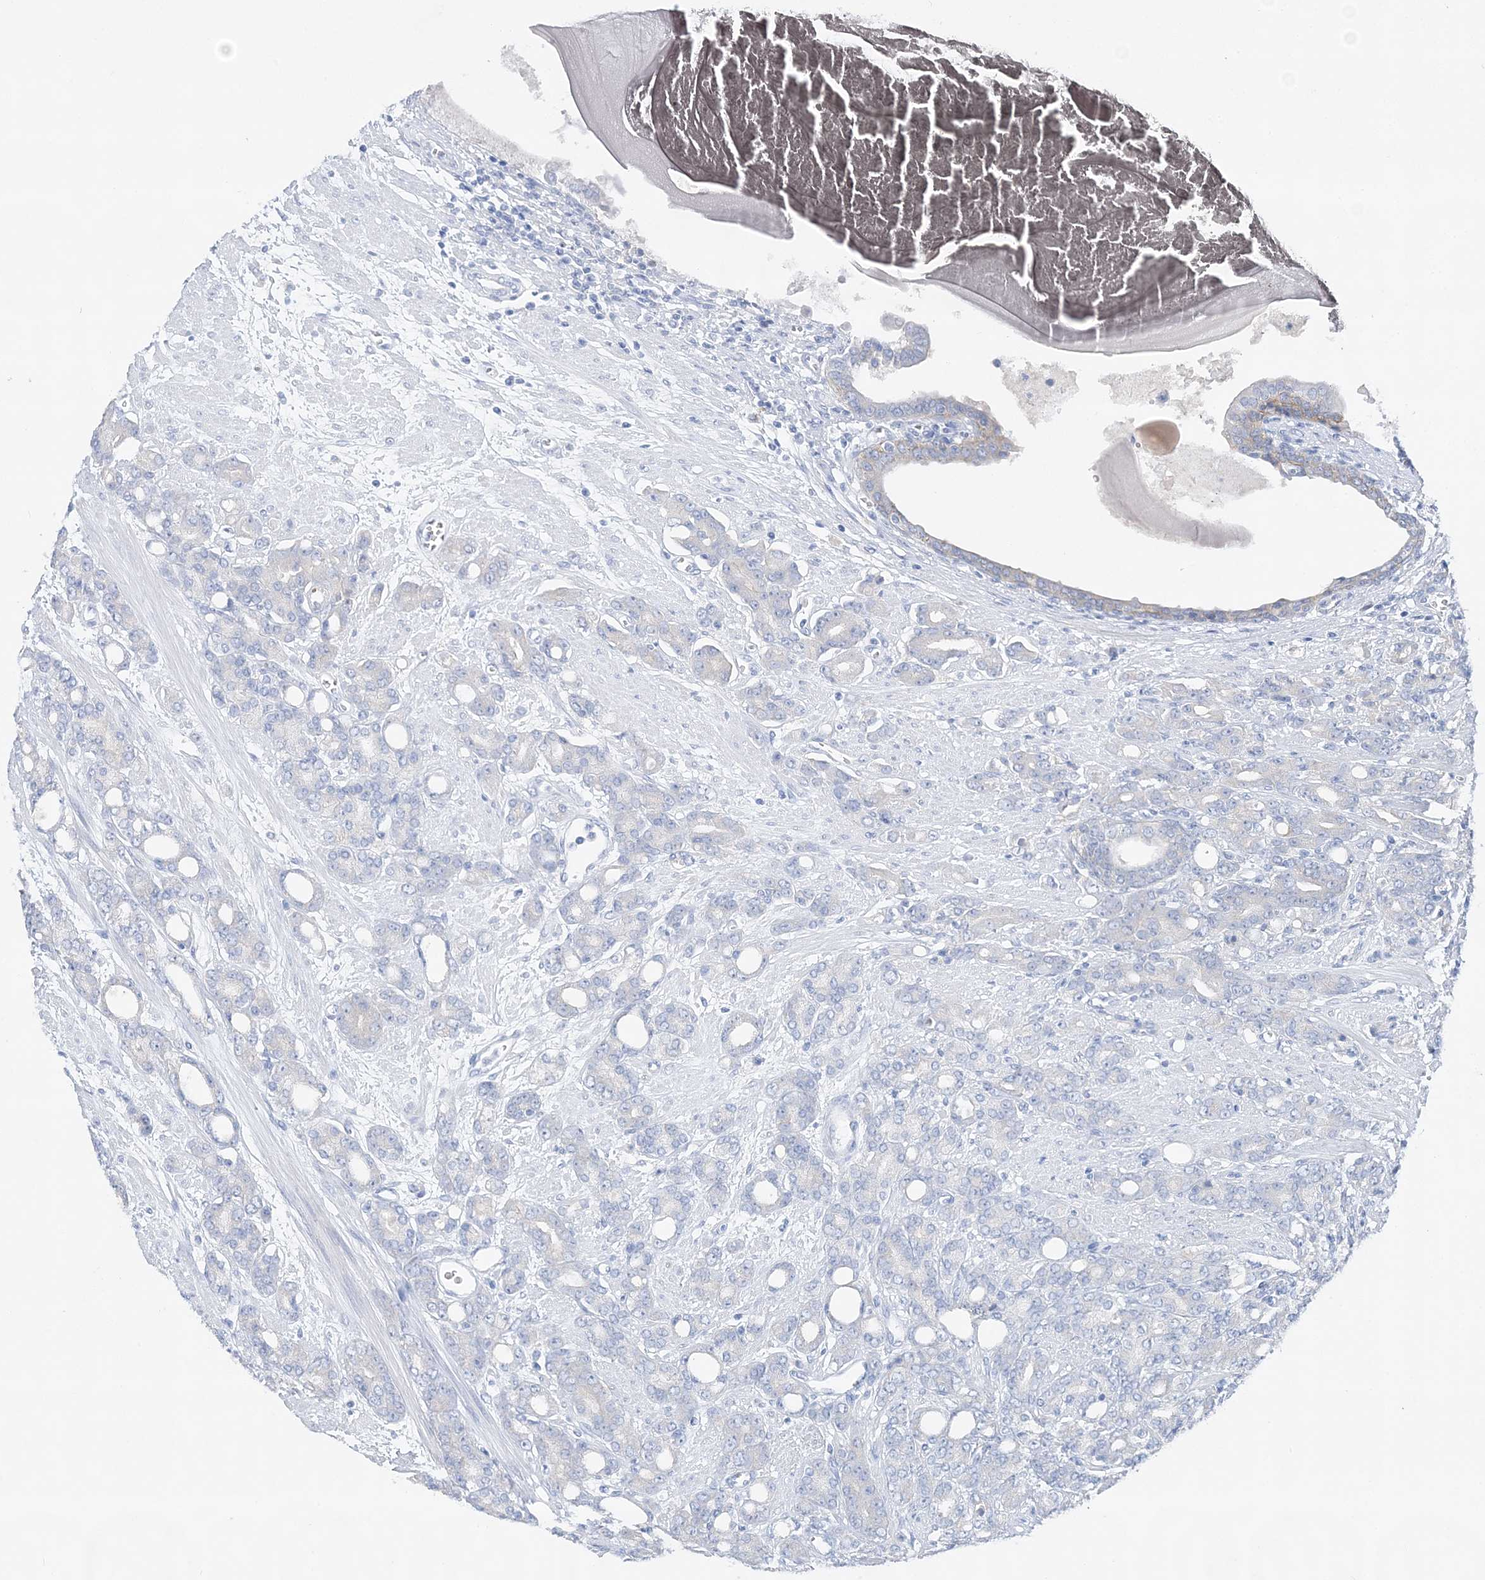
{"staining": {"intensity": "negative", "quantity": "none", "location": "none"}, "tissue": "prostate cancer", "cell_type": "Tumor cells", "image_type": "cancer", "snomed": [{"axis": "morphology", "description": "Adenocarcinoma, High grade"}, {"axis": "topography", "description": "Prostate"}], "caption": "Immunohistochemistry (IHC) image of human prostate adenocarcinoma (high-grade) stained for a protein (brown), which reveals no expression in tumor cells. (Brightfield microscopy of DAB immunohistochemistry (IHC) at high magnification).", "gene": "SLC5A6", "patient": {"sex": "male", "age": 62}}